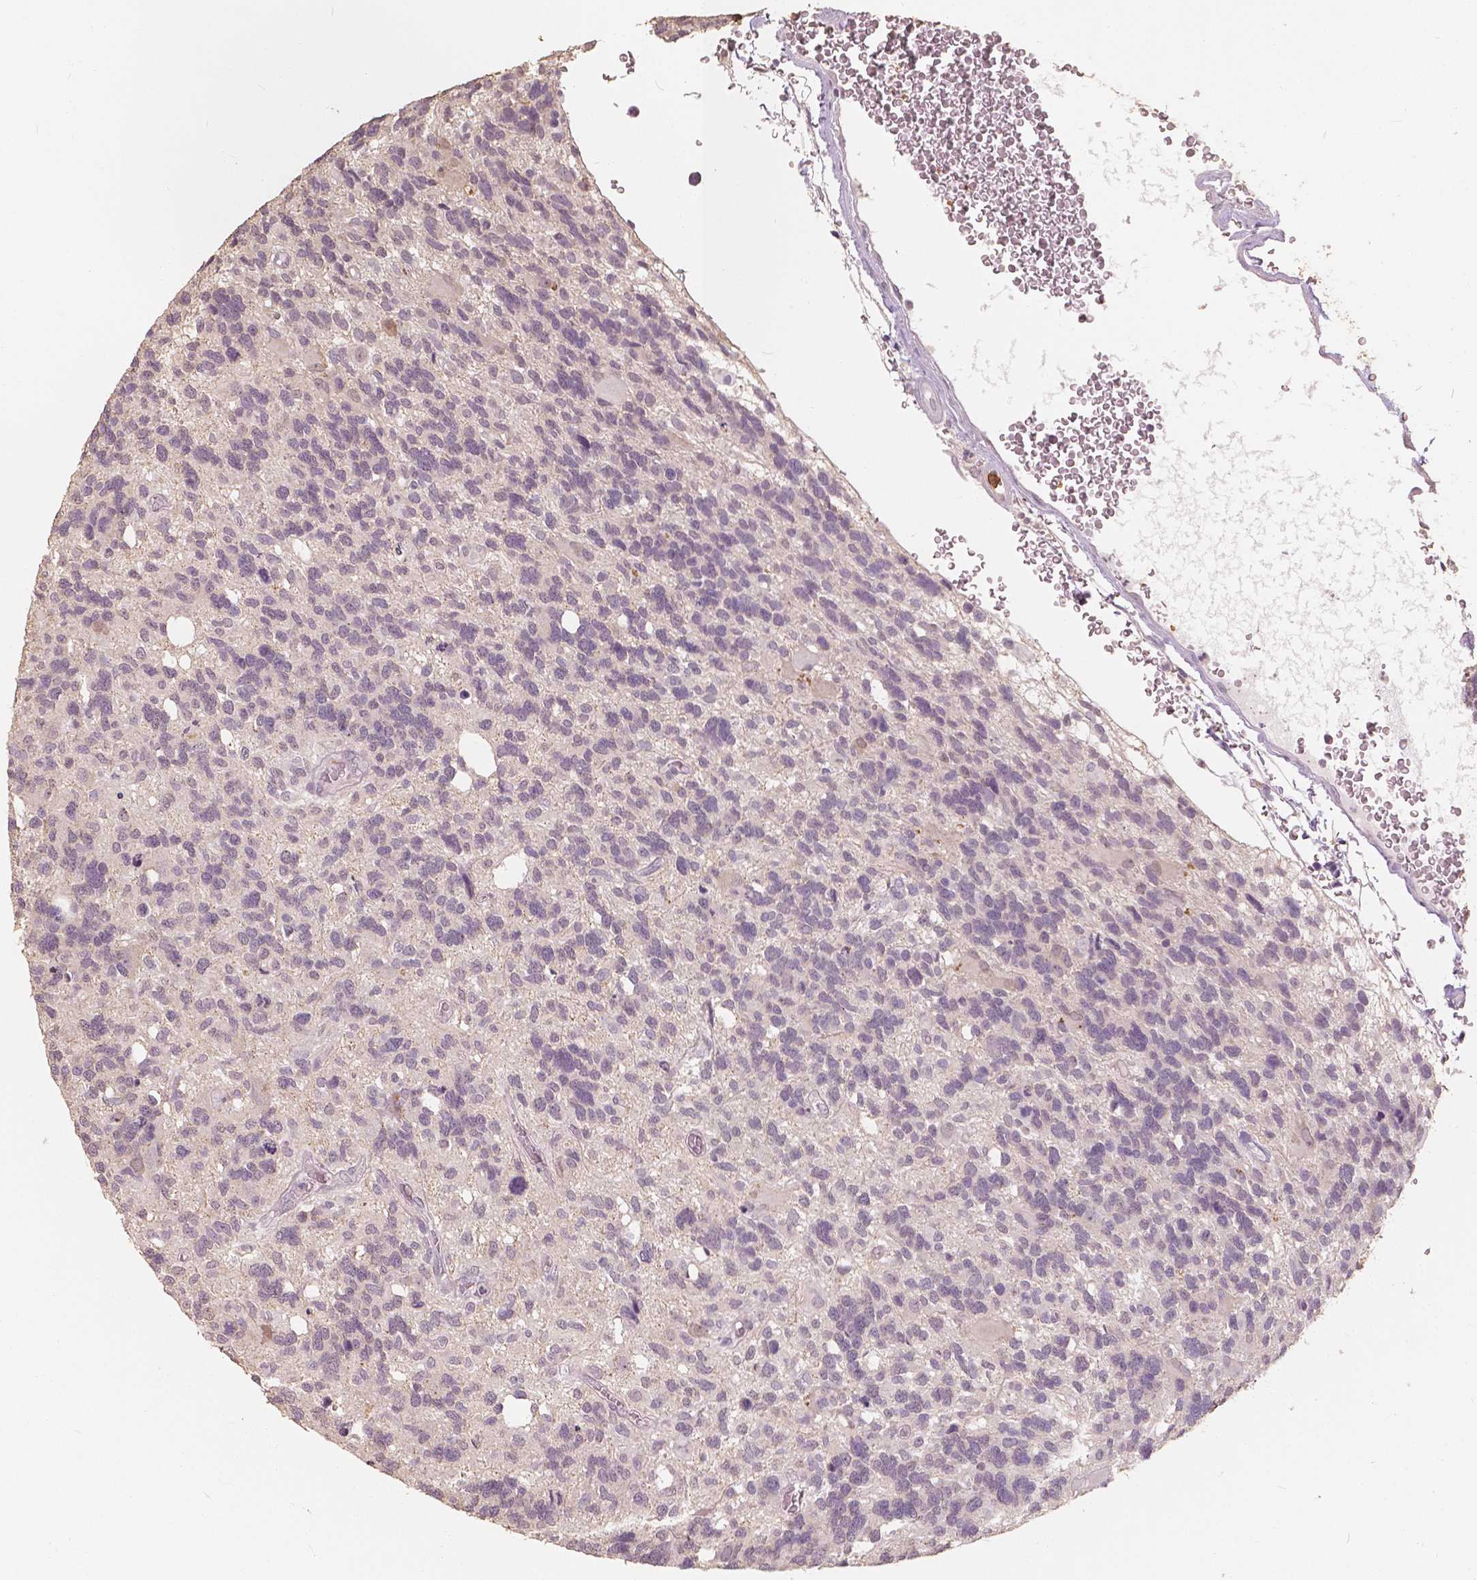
{"staining": {"intensity": "negative", "quantity": "none", "location": "none"}, "tissue": "glioma", "cell_type": "Tumor cells", "image_type": "cancer", "snomed": [{"axis": "morphology", "description": "Glioma, malignant, High grade"}, {"axis": "topography", "description": "Brain"}], "caption": "The image demonstrates no significant expression in tumor cells of high-grade glioma (malignant).", "gene": "SAT2", "patient": {"sex": "male", "age": 49}}